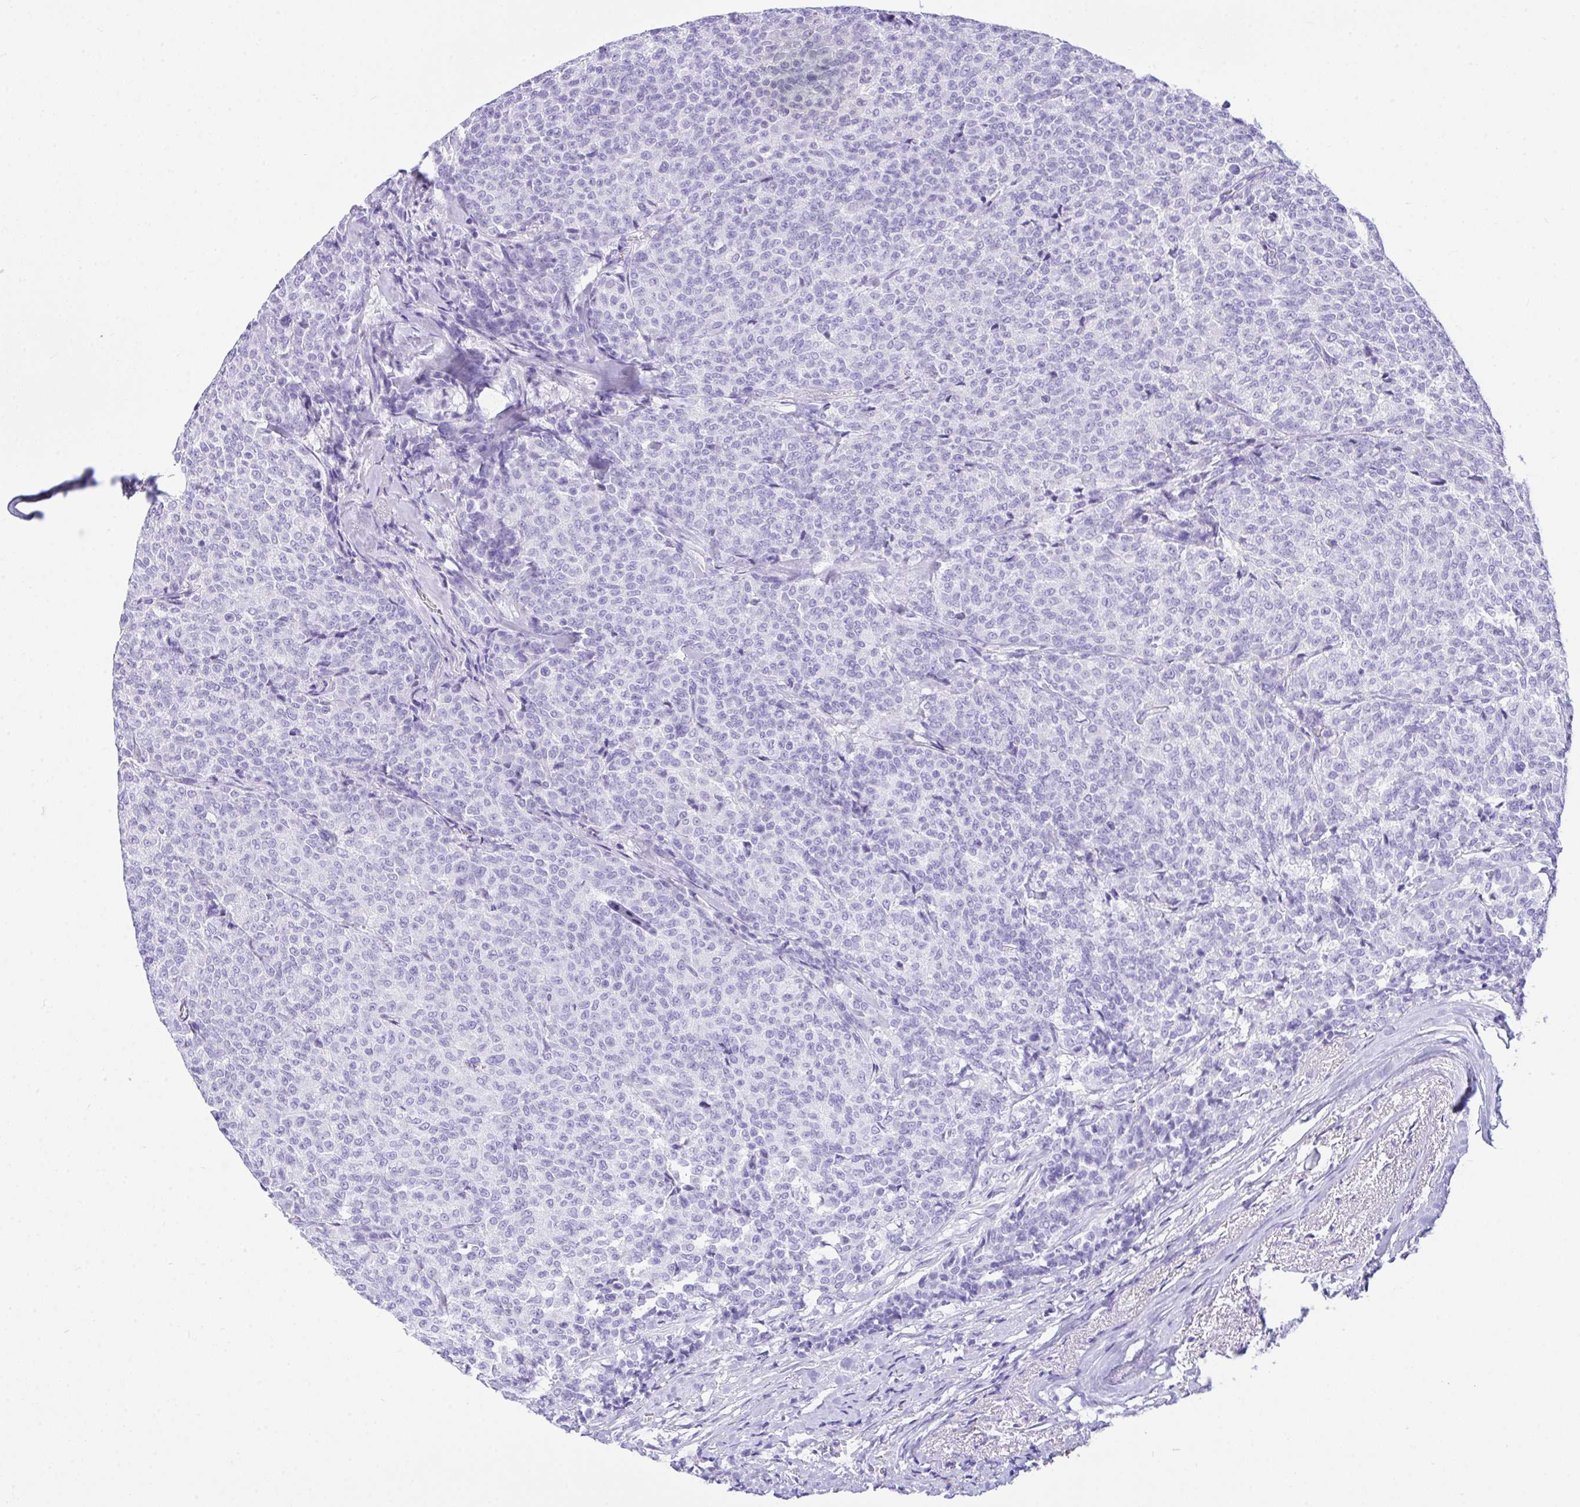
{"staining": {"intensity": "negative", "quantity": "none", "location": "none"}, "tissue": "breast cancer", "cell_type": "Tumor cells", "image_type": "cancer", "snomed": [{"axis": "morphology", "description": "Duct carcinoma"}, {"axis": "topography", "description": "Breast"}], "caption": "An IHC histopathology image of breast cancer (intraductal carcinoma) is shown. There is no staining in tumor cells of breast cancer (intraductal carcinoma).", "gene": "BEST4", "patient": {"sex": "female", "age": 91}}